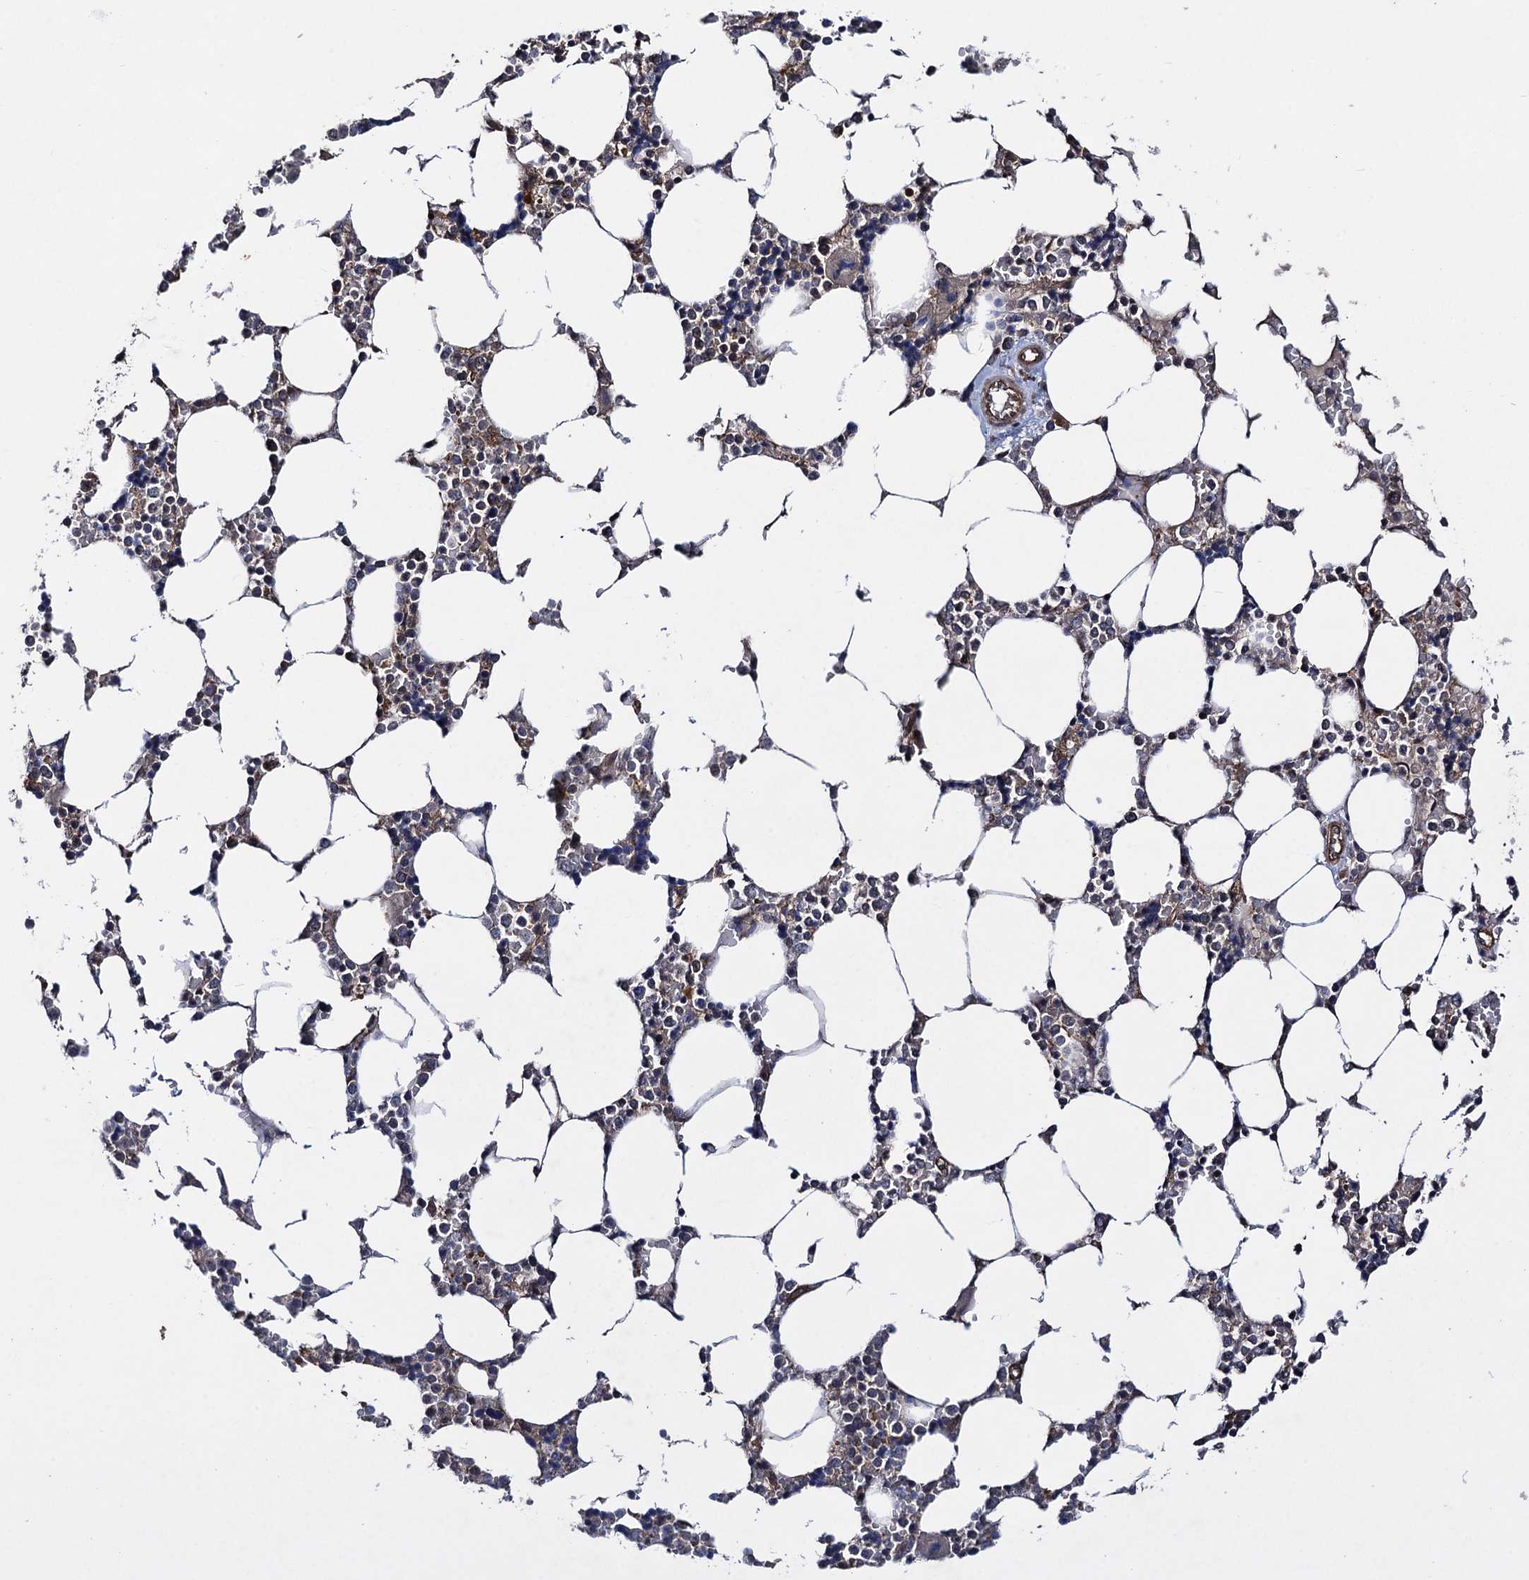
{"staining": {"intensity": "strong", "quantity": "25%-75%", "location": "cytoplasmic/membranous"}, "tissue": "bone marrow", "cell_type": "Hematopoietic cells", "image_type": "normal", "snomed": [{"axis": "morphology", "description": "Normal tissue, NOS"}, {"axis": "topography", "description": "Bone marrow"}], "caption": "Protein analysis of normal bone marrow demonstrates strong cytoplasmic/membranous expression in approximately 25%-75% of hematopoietic cells. (DAB = brown stain, brightfield microscopy at high magnification).", "gene": "HAUS1", "patient": {"sex": "male", "age": 64}}